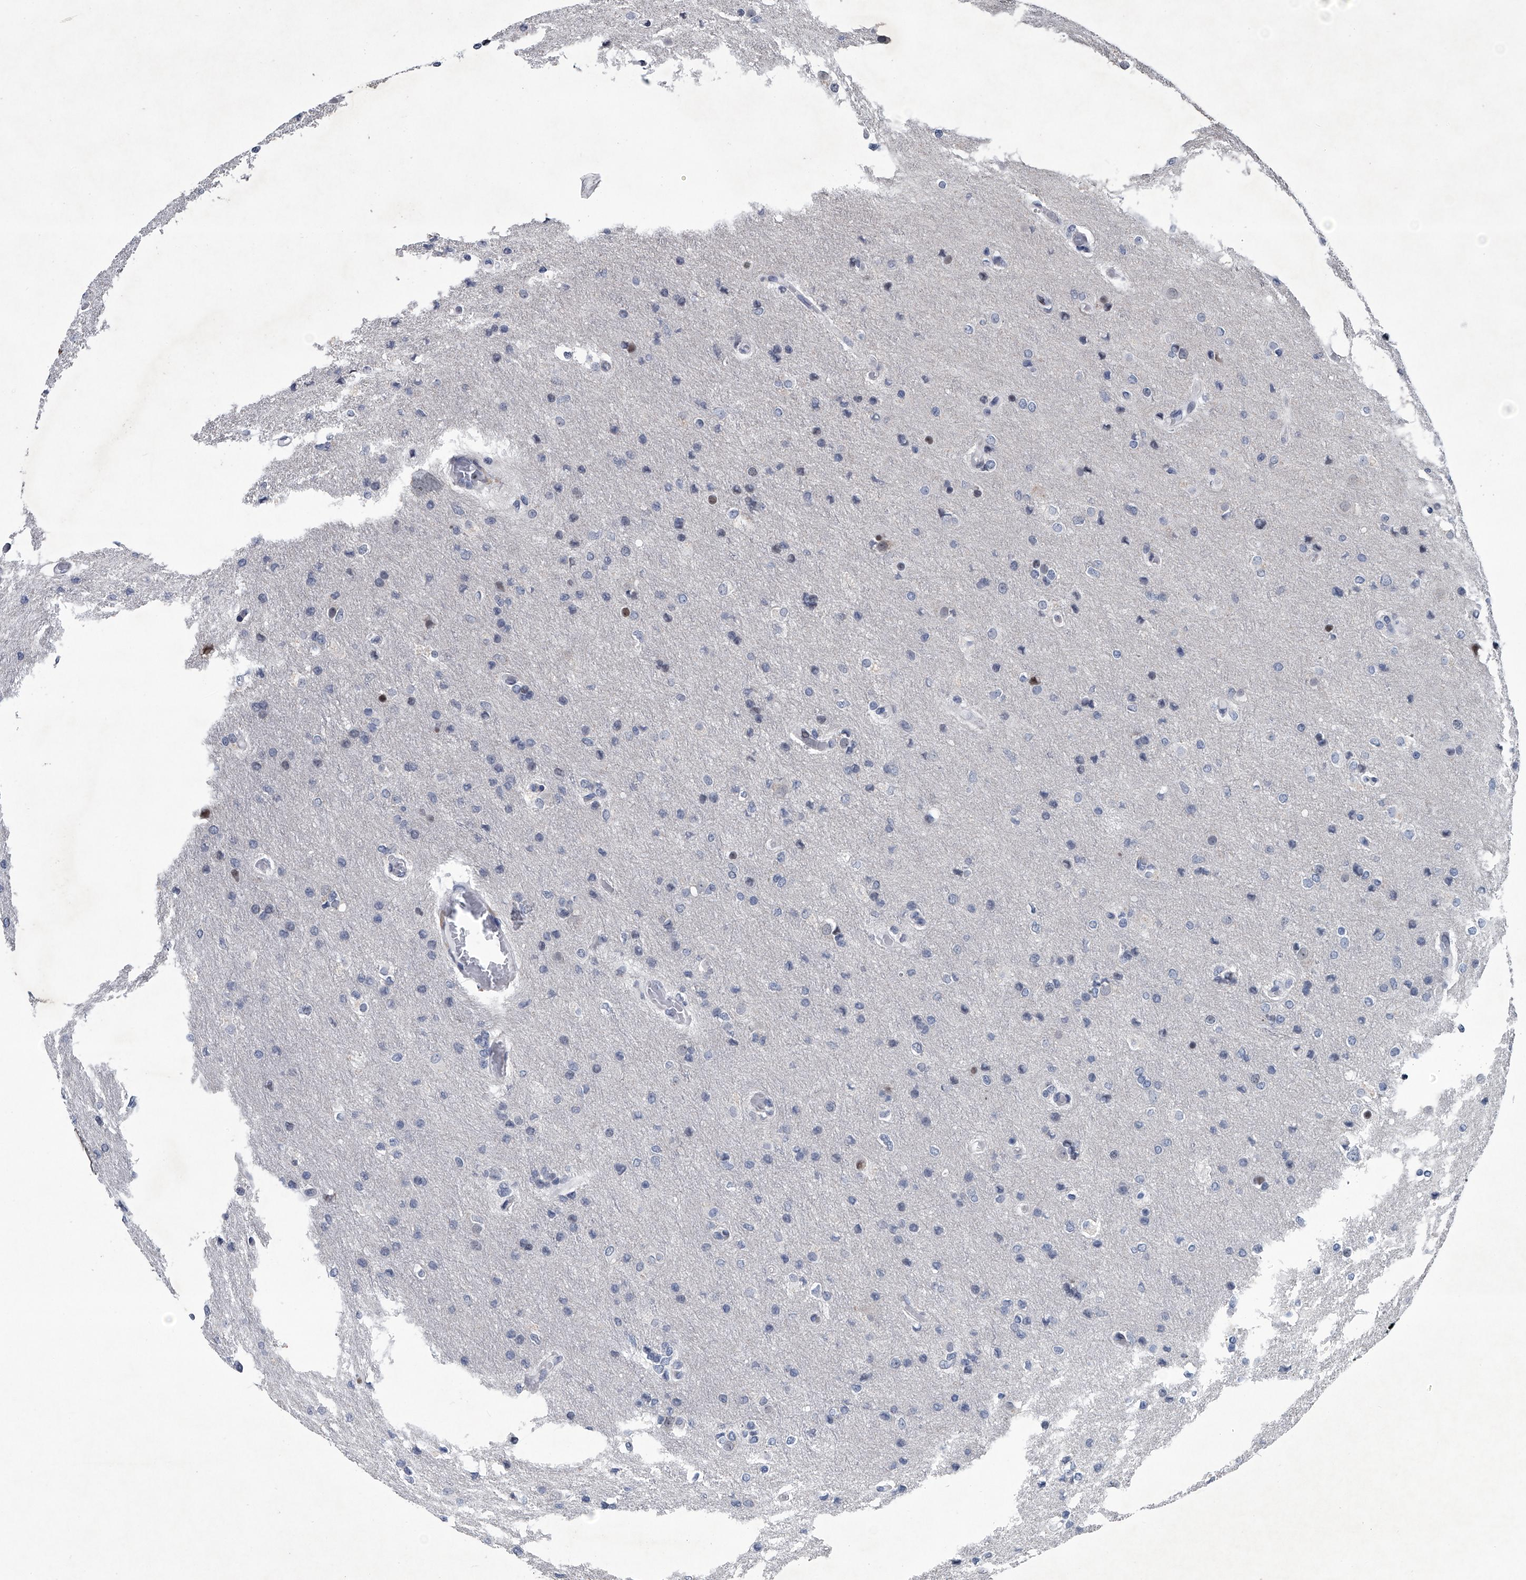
{"staining": {"intensity": "negative", "quantity": "none", "location": "none"}, "tissue": "glioma", "cell_type": "Tumor cells", "image_type": "cancer", "snomed": [{"axis": "morphology", "description": "Glioma, malignant, High grade"}, {"axis": "topography", "description": "Cerebral cortex"}], "caption": "This is an IHC image of human malignant high-grade glioma. There is no expression in tumor cells.", "gene": "PPP2R5D", "patient": {"sex": "female", "age": 36}}